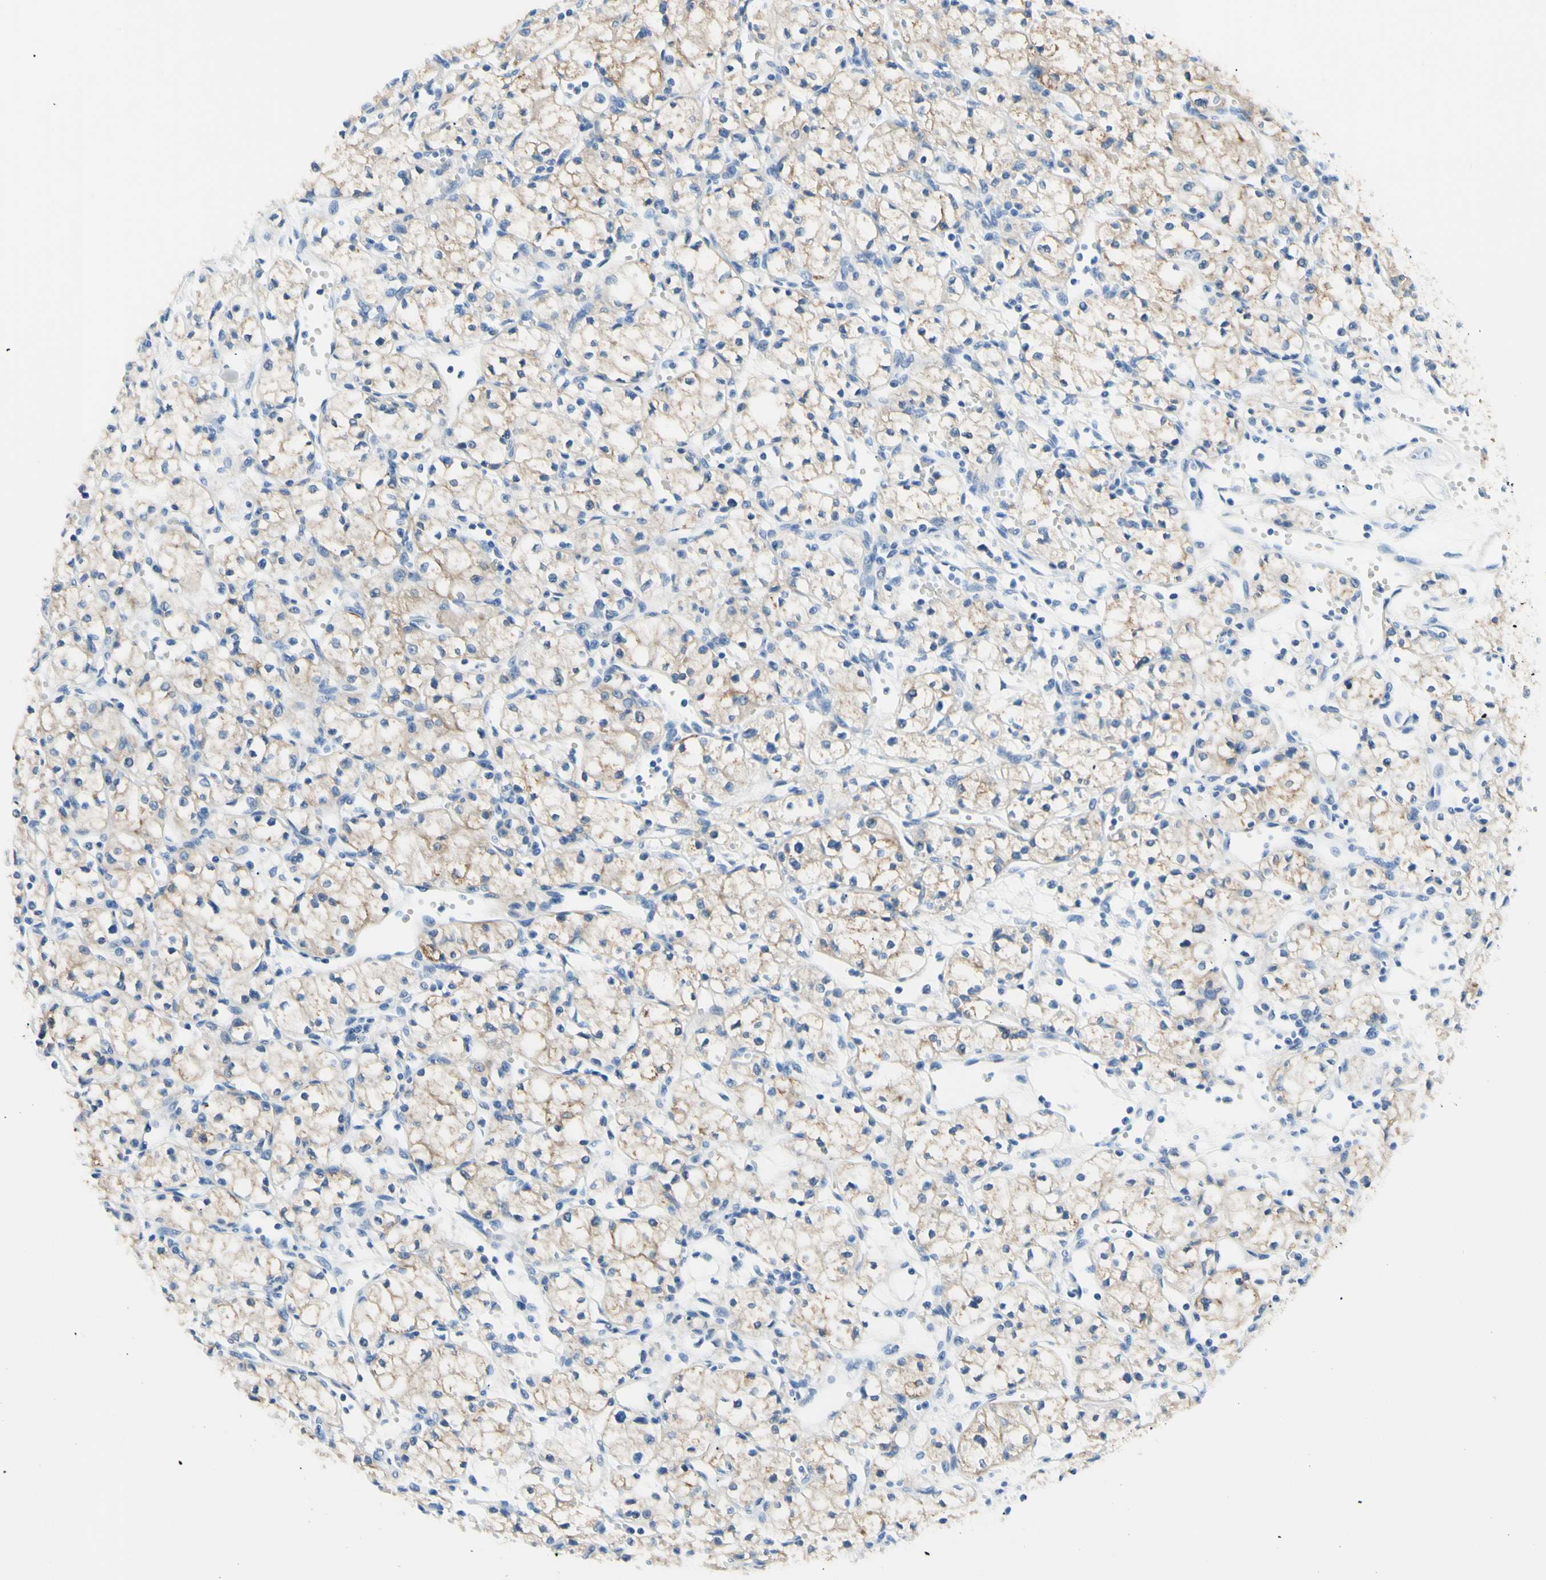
{"staining": {"intensity": "negative", "quantity": "none", "location": "none"}, "tissue": "renal cancer", "cell_type": "Tumor cells", "image_type": "cancer", "snomed": [{"axis": "morphology", "description": "Normal tissue, NOS"}, {"axis": "morphology", "description": "Adenocarcinoma, NOS"}, {"axis": "topography", "description": "Kidney"}], "caption": "A histopathology image of adenocarcinoma (renal) stained for a protein exhibits no brown staining in tumor cells.", "gene": "HPCA", "patient": {"sex": "male", "age": 59}}